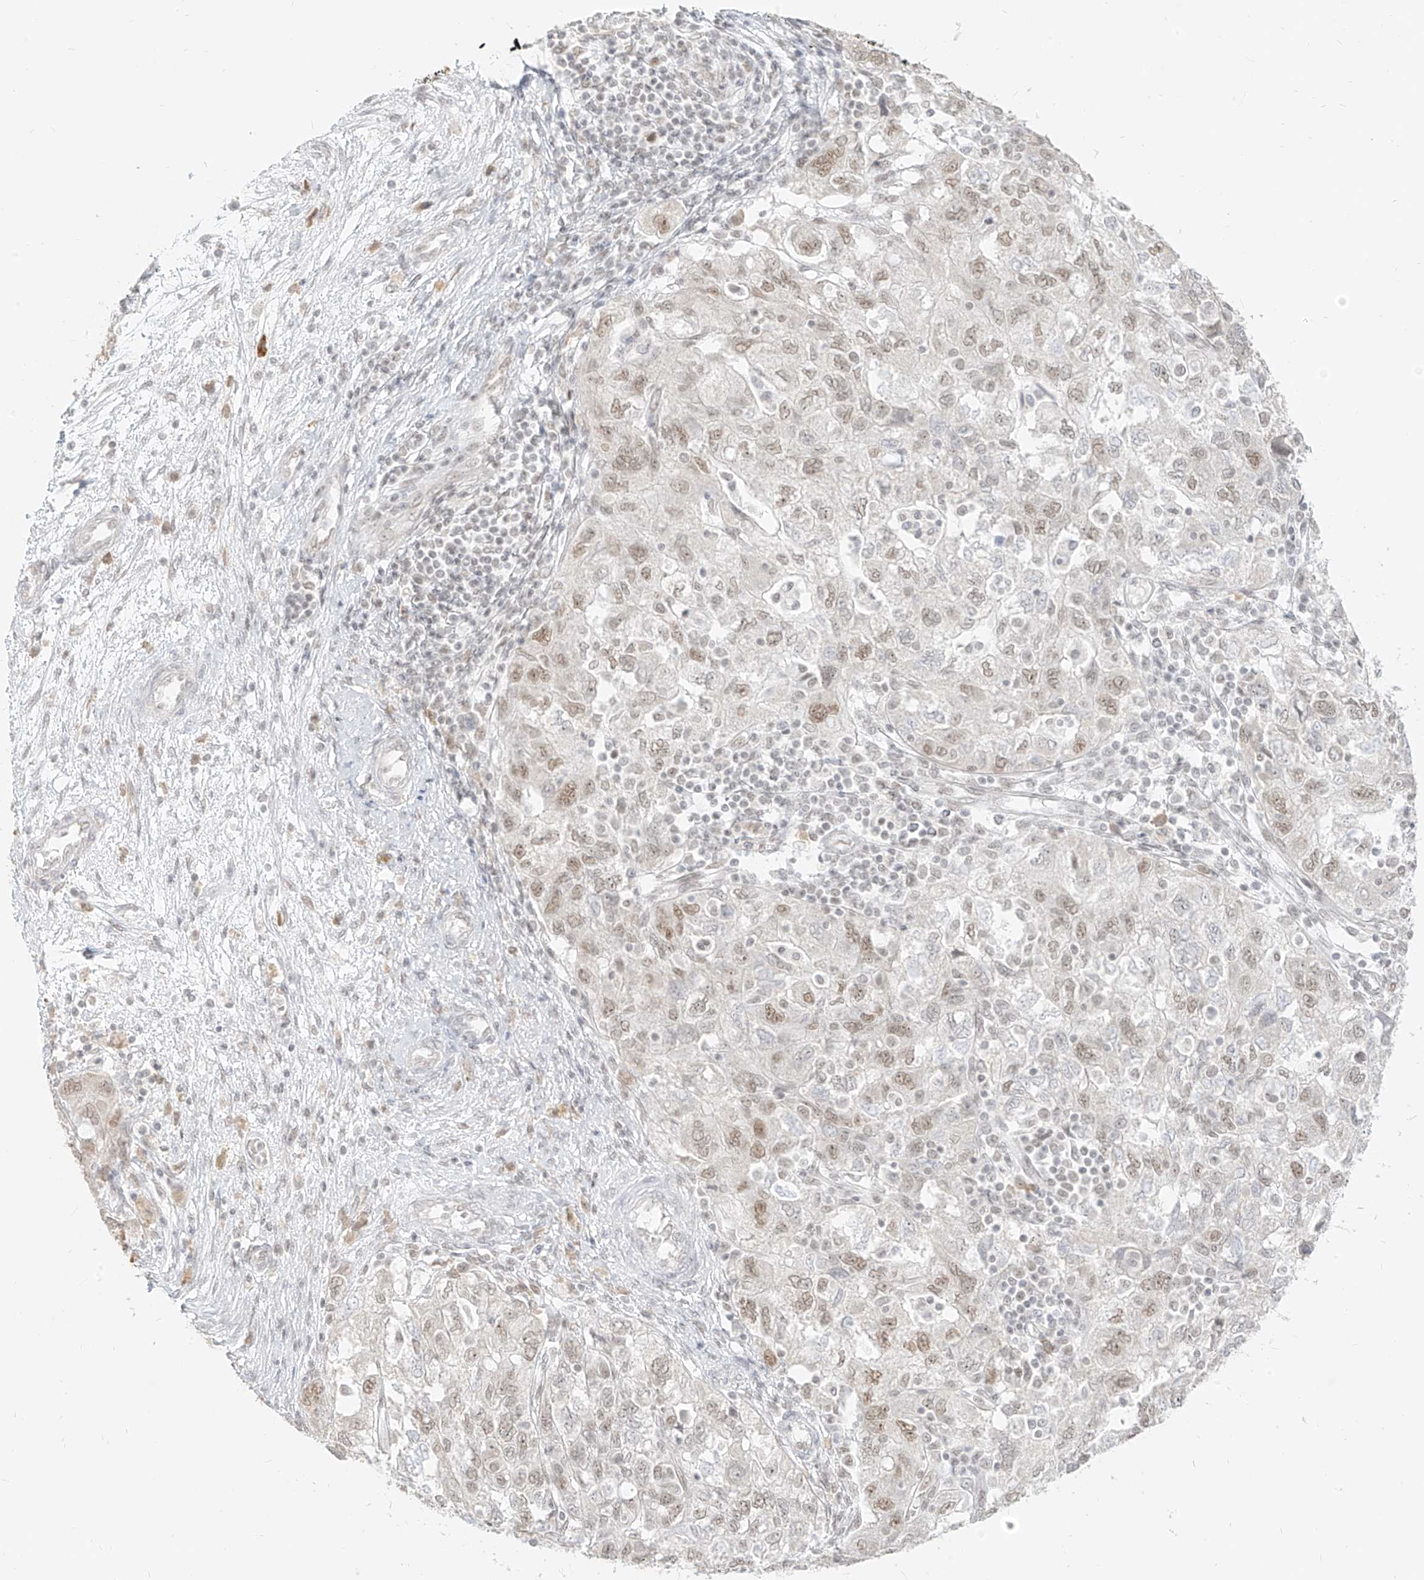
{"staining": {"intensity": "weak", "quantity": ">75%", "location": "nuclear"}, "tissue": "ovarian cancer", "cell_type": "Tumor cells", "image_type": "cancer", "snomed": [{"axis": "morphology", "description": "Carcinoma, NOS"}, {"axis": "morphology", "description": "Cystadenocarcinoma, serous, NOS"}, {"axis": "topography", "description": "Ovary"}], "caption": "There is low levels of weak nuclear expression in tumor cells of ovarian cancer (serous cystadenocarcinoma), as demonstrated by immunohistochemical staining (brown color).", "gene": "SUPT5H", "patient": {"sex": "female", "age": 69}}